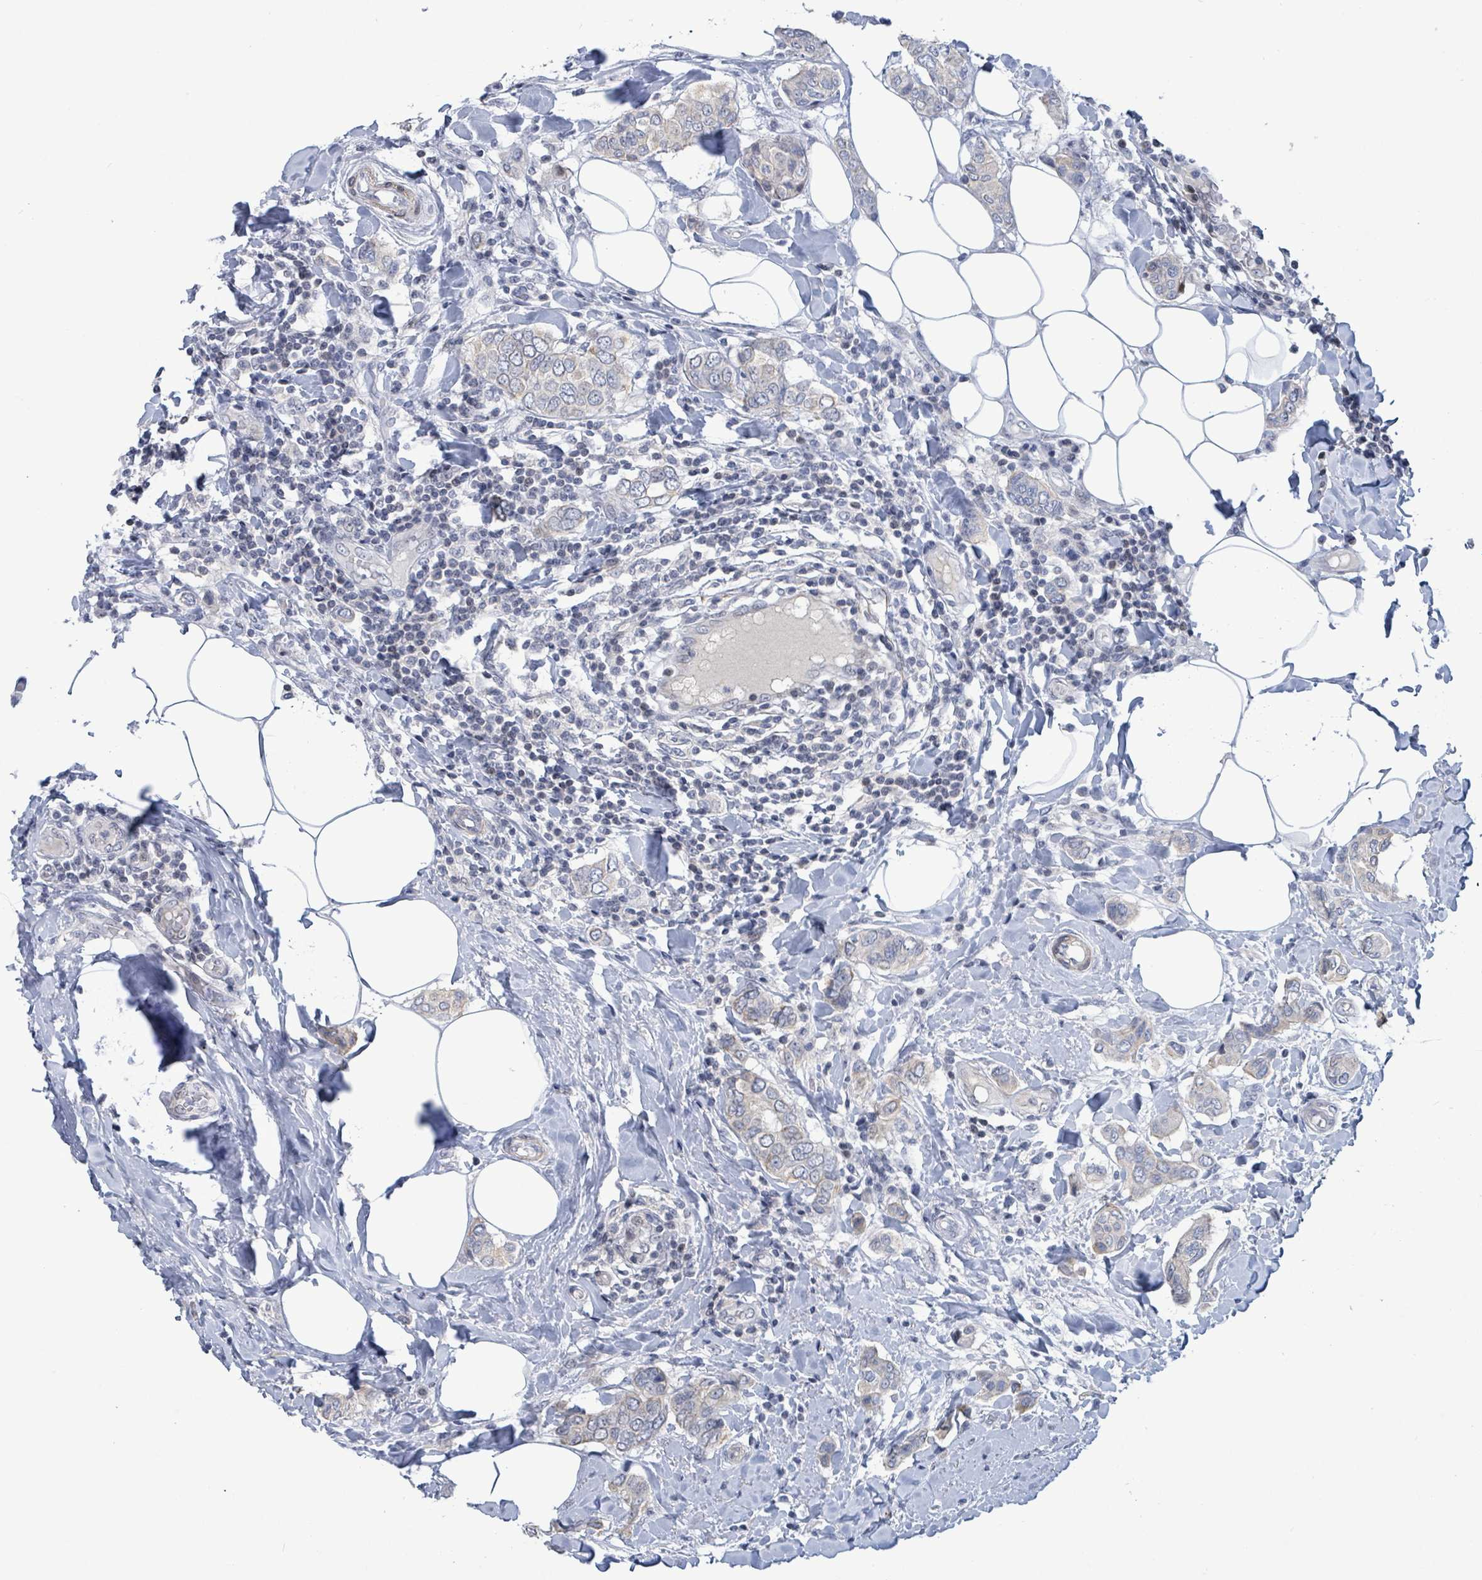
{"staining": {"intensity": "weak", "quantity": "<25%", "location": "cytoplasmic/membranous"}, "tissue": "breast cancer", "cell_type": "Tumor cells", "image_type": "cancer", "snomed": [{"axis": "morphology", "description": "Lobular carcinoma"}, {"axis": "topography", "description": "Breast"}], "caption": "Immunohistochemistry (IHC) photomicrograph of breast cancer (lobular carcinoma) stained for a protein (brown), which demonstrates no staining in tumor cells.", "gene": "NTN3", "patient": {"sex": "female", "age": 51}}